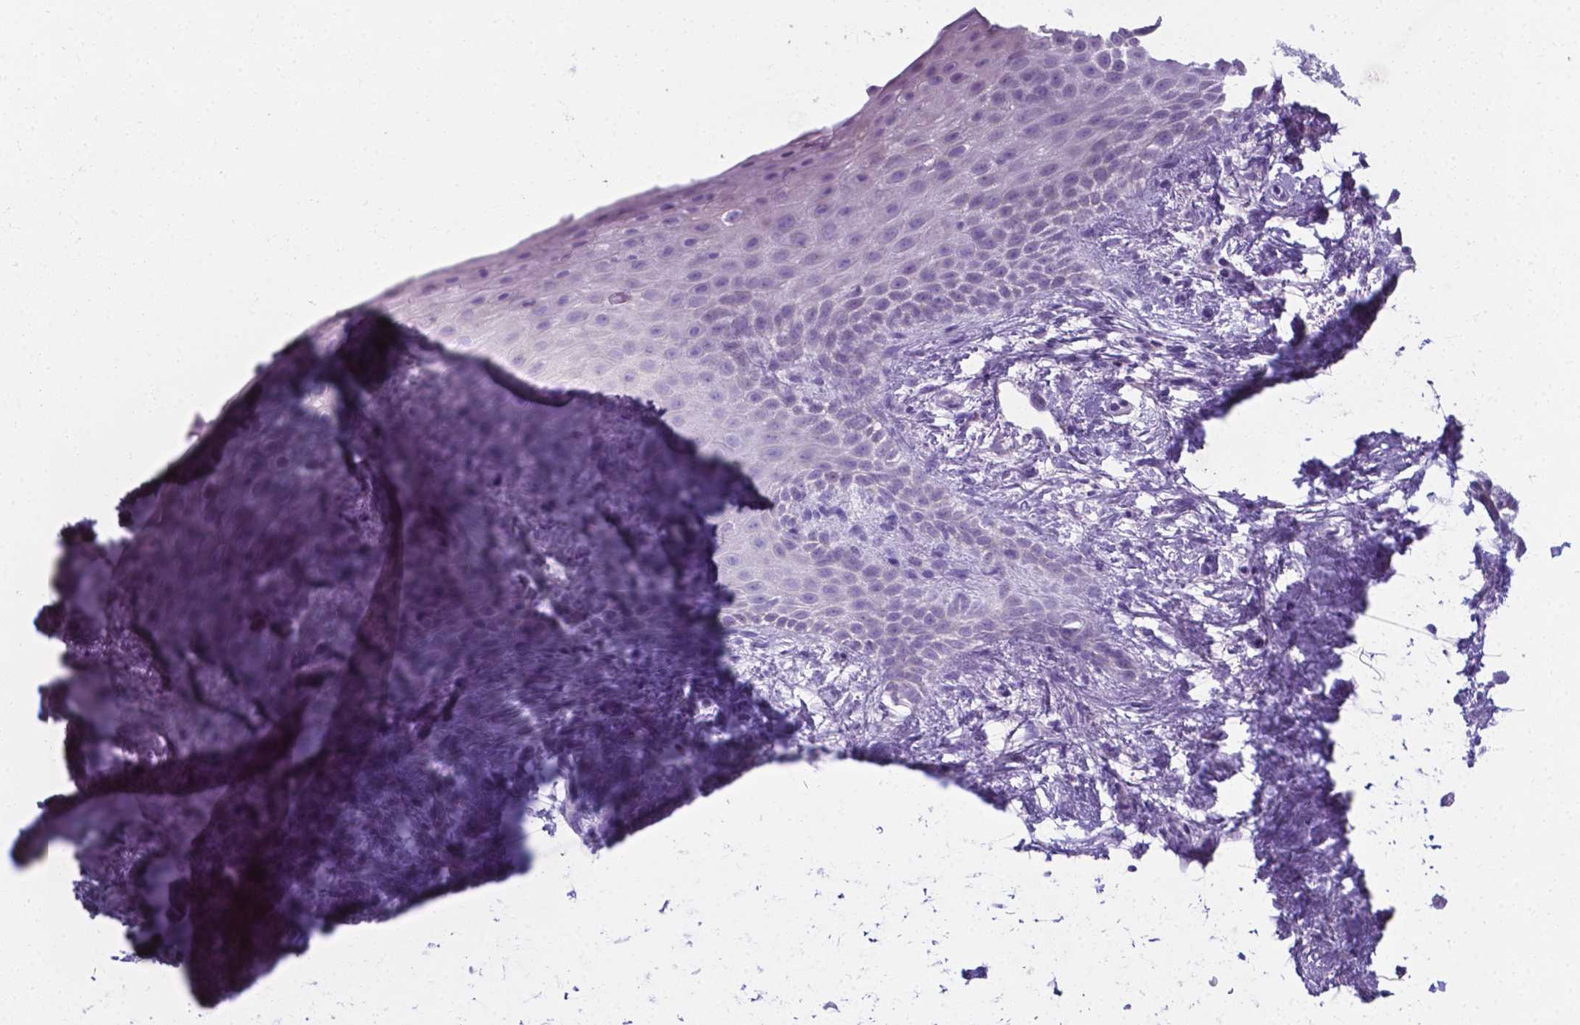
{"staining": {"intensity": "weak", "quantity": "<25%", "location": "cytoplasmic/membranous"}, "tissue": "skin", "cell_type": "Epidermal cells", "image_type": "normal", "snomed": [{"axis": "morphology", "description": "Normal tissue, NOS"}, {"axis": "topography", "description": "Anal"}], "caption": "Benign skin was stained to show a protein in brown. There is no significant expression in epidermal cells. (DAB IHC, high magnification).", "gene": "AP5B1", "patient": {"sex": "female", "age": 46}}